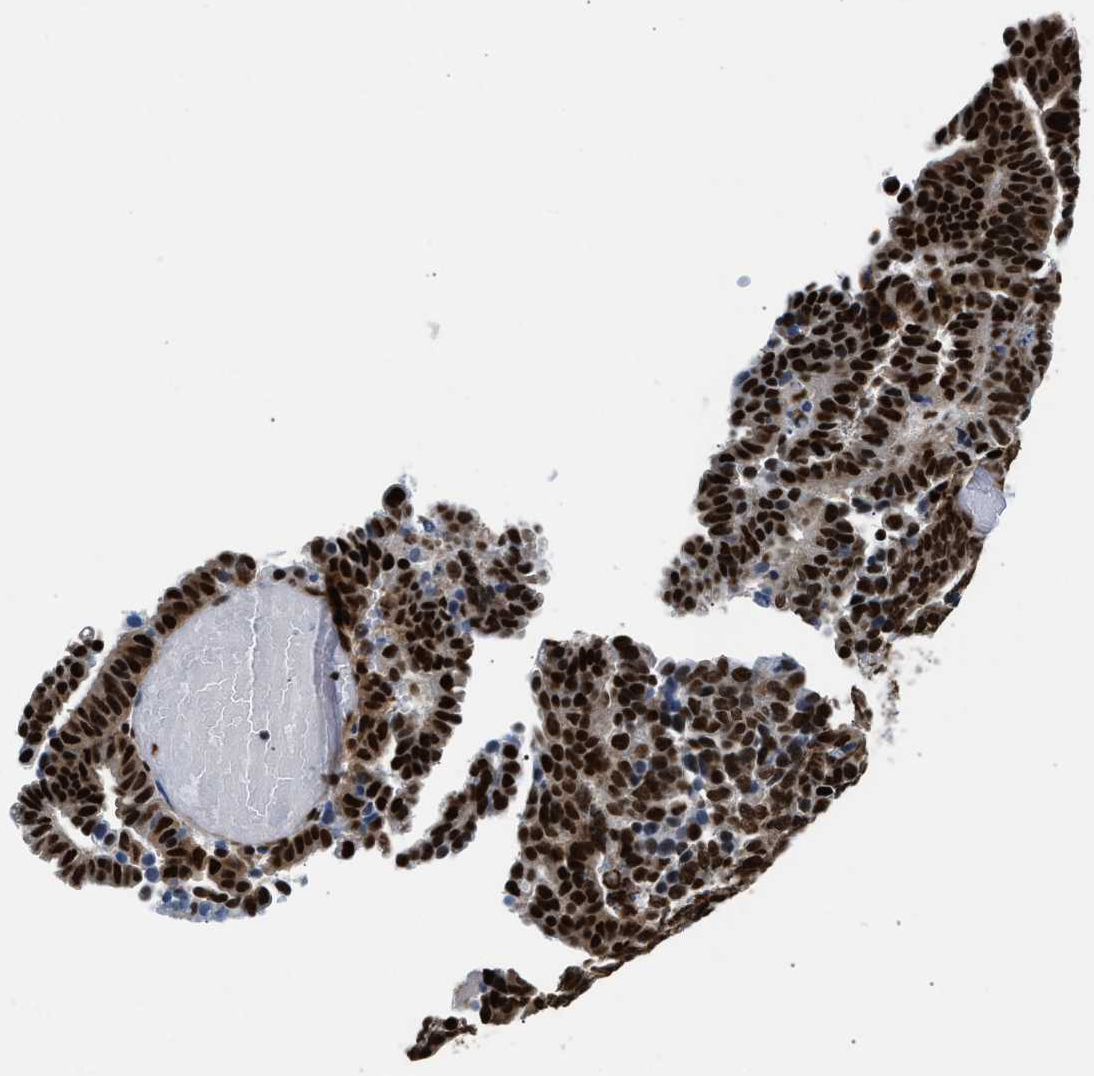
{"staining": {"intensity": "strong", "quantity": ">75%", "location": "nuclear"}, "tissue": "endometrial cancer", "cell_type": "Tumor cells", "image_type": "cancer", "snomed": [{"axis": "morphology", "description": "Adenocarcinoma, NOS"}, {"axis": "topography", "description": "Uterus"}], "caption": "Brown immunohistochemical staining in human endometrial adenocarcinoma displays strong nuclear positivity in approximately >75% of tumor cells.", "gene": "CCNDBP1", "patient": {"sex": "female", "age": 83}}